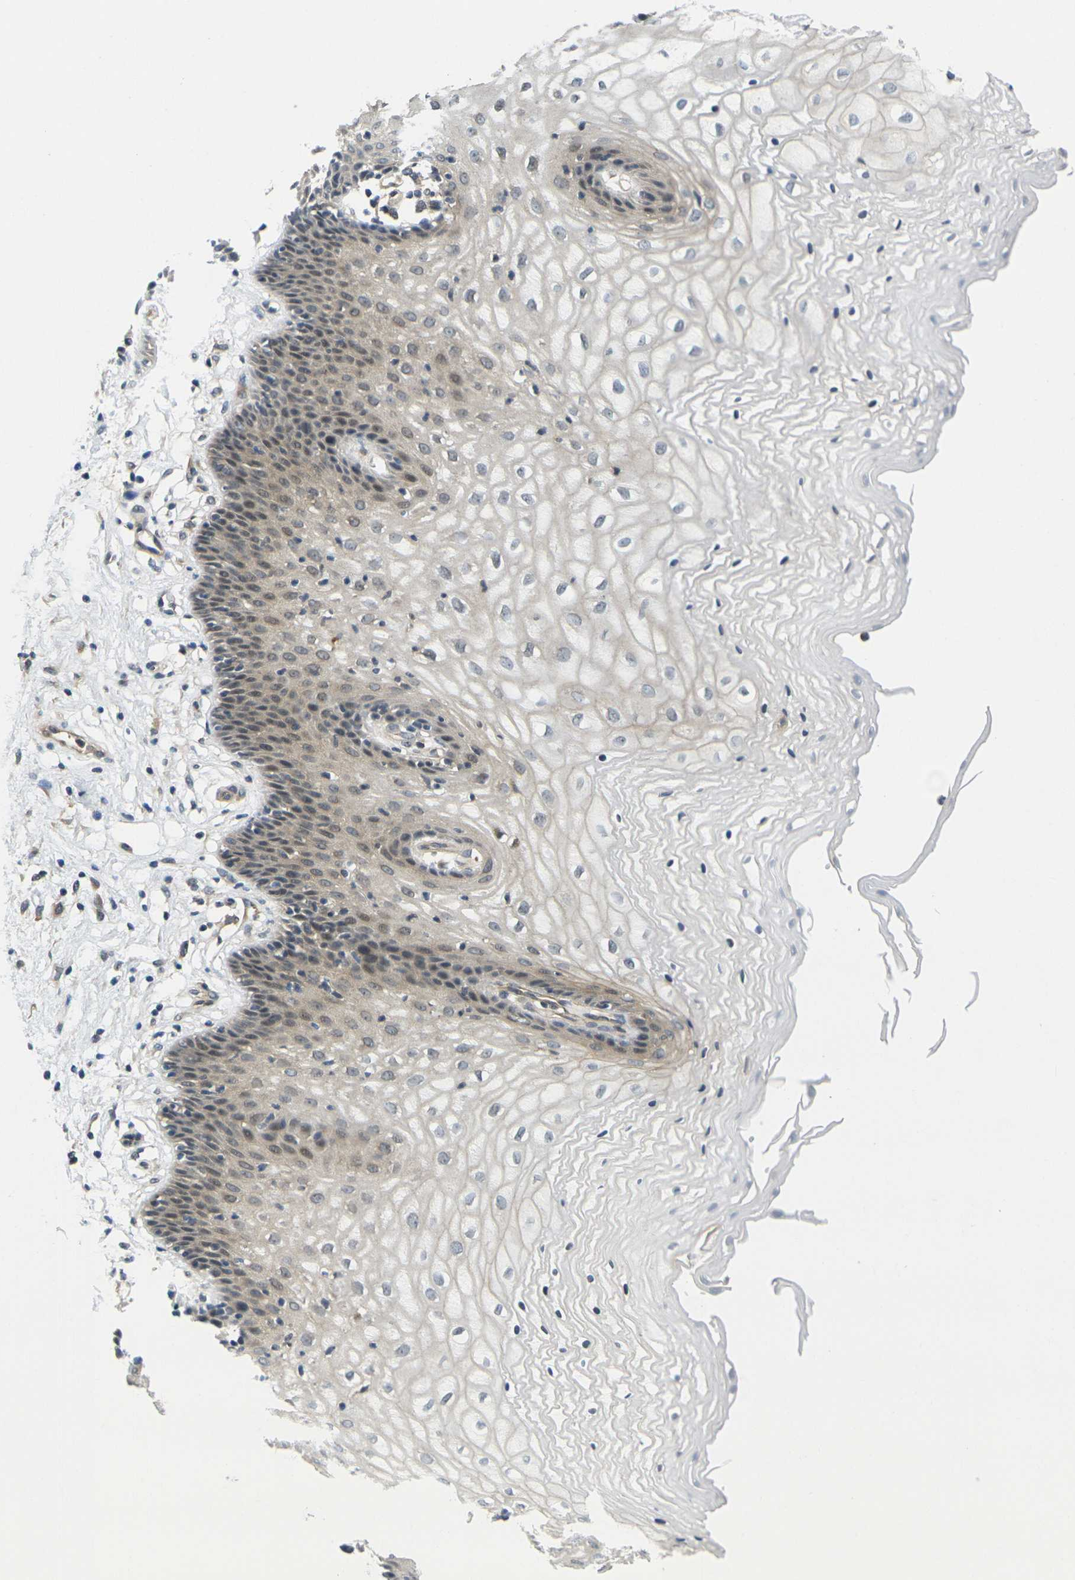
{"staining": {"intensity": "weak", "quantity": "25%-75%", "location": "cytoplasmic/membranous,nuclear"}, "tissue": "vagina", "cell_type": "Squamous epithelial cells", "image_type": "normal", "snomed": [{"axis": "morphology", "description": "Normal tissue, NOS"}, {"axis": "topography", "description": "Vagina"}], "caption": "Immunohistochemical staining of normal vagina displays low levels of weak cytoplasmic/membranous,nuclear positivity in approximately 25%-75% of squamous epithelial cells. (DAB (3,3'-diaminobenzidine) IHC, brown staining for protein, blue staining for nuclei).", "gene": "KCTD10", "patient": {"sex": "female", "age": 34}}